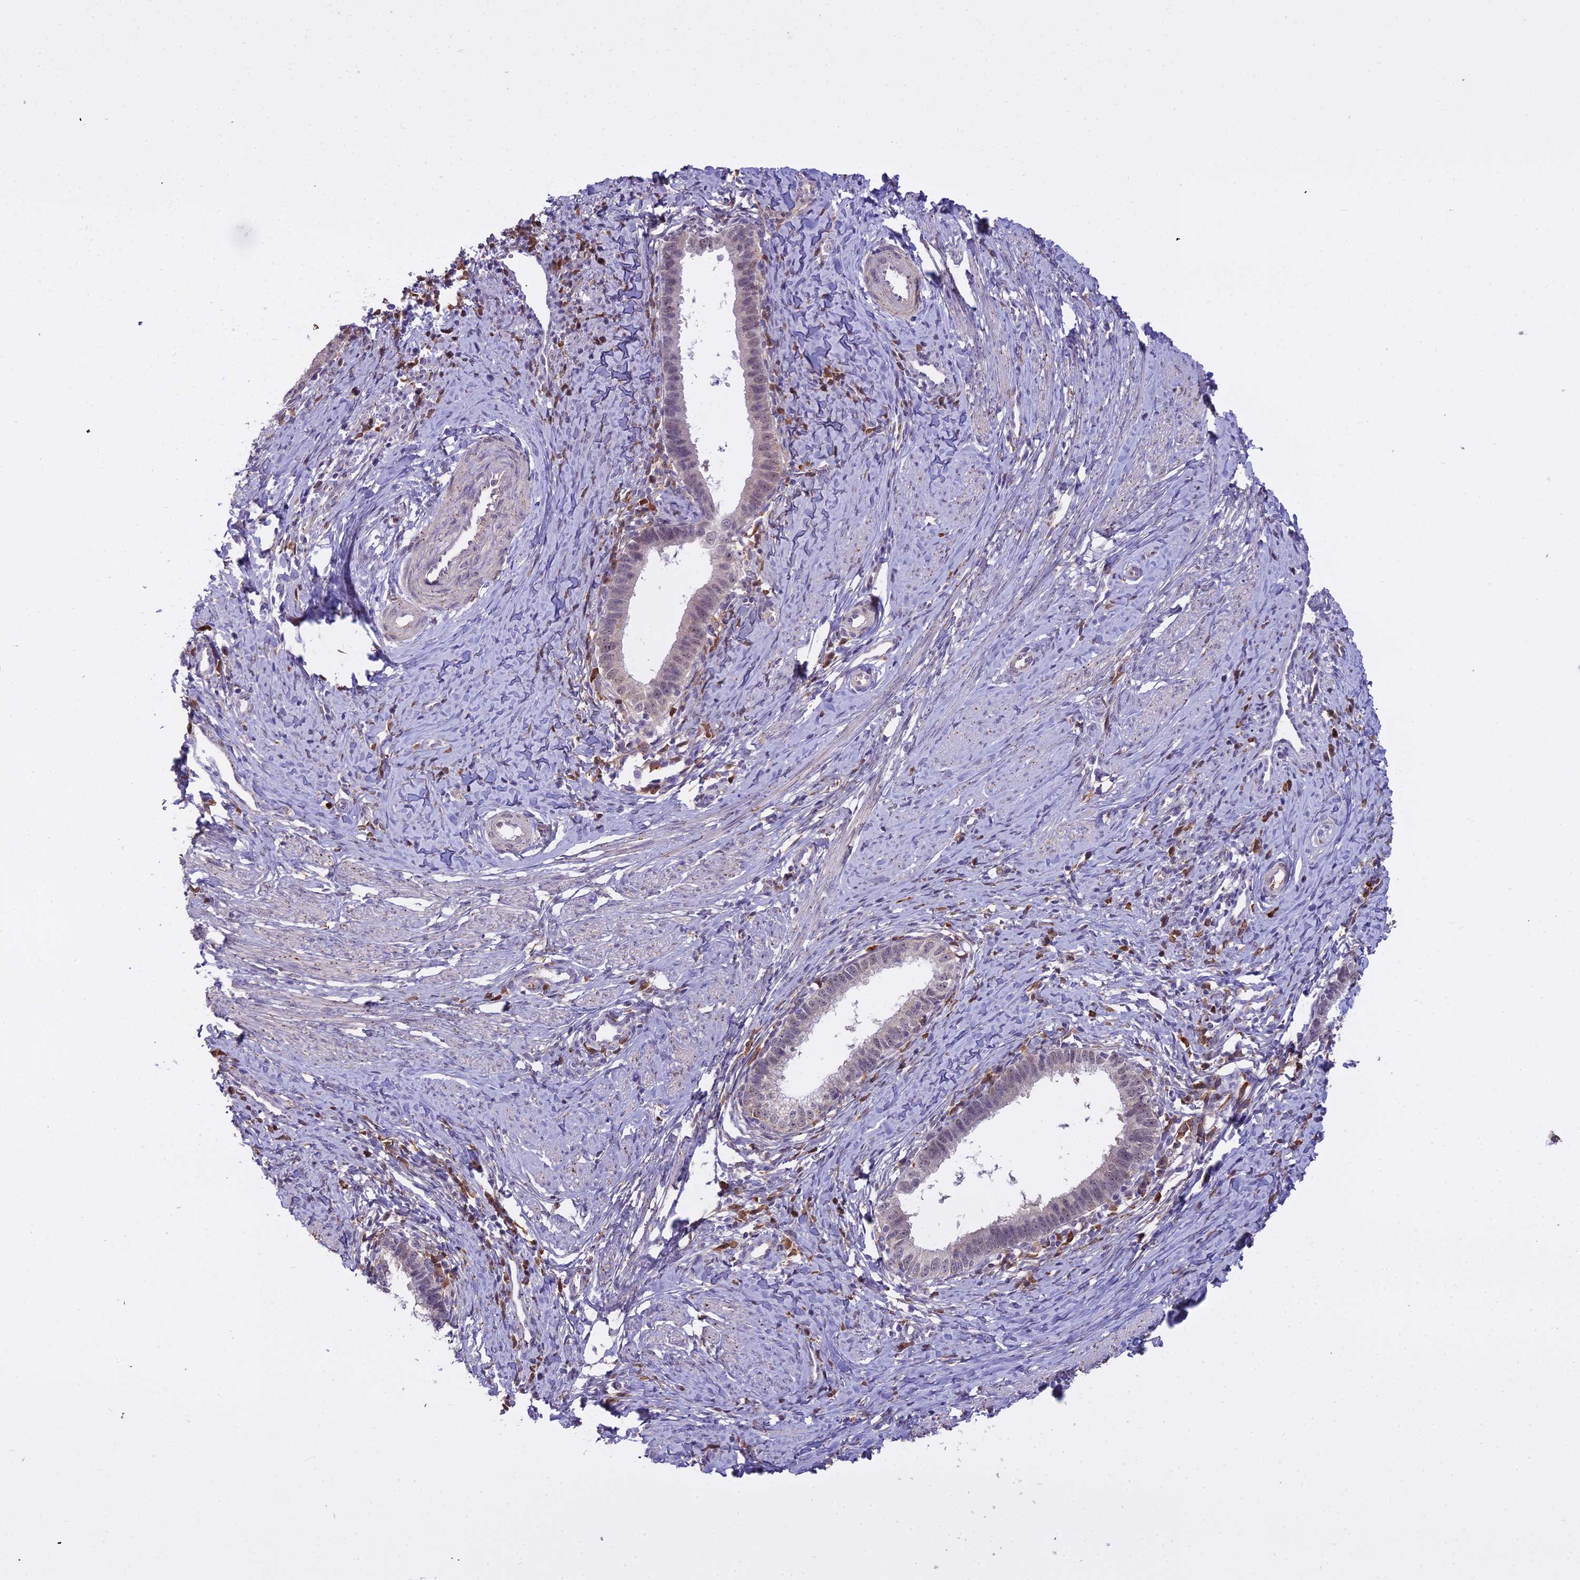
{"staining": {"intensity": "weak", "quantity": "25%-75%", "location": "nuclear"}, "tissue": "cervical cancer", "cell_type": "Tumor cells", "image_type": "cancer", "snomed": [{"axis": "morphology", "description": "Adenocarcinoma, NOS"}, {"axis": "topography", "description": "Cervix"}], "caption": "Brown immunohistochemical staining in adenocarcinoma (cervical) displays weak nuclear expression in about 25%-75% of tumor cells.", "gene": "BLNK", "patient": {"sex": "female", "age": 36}}